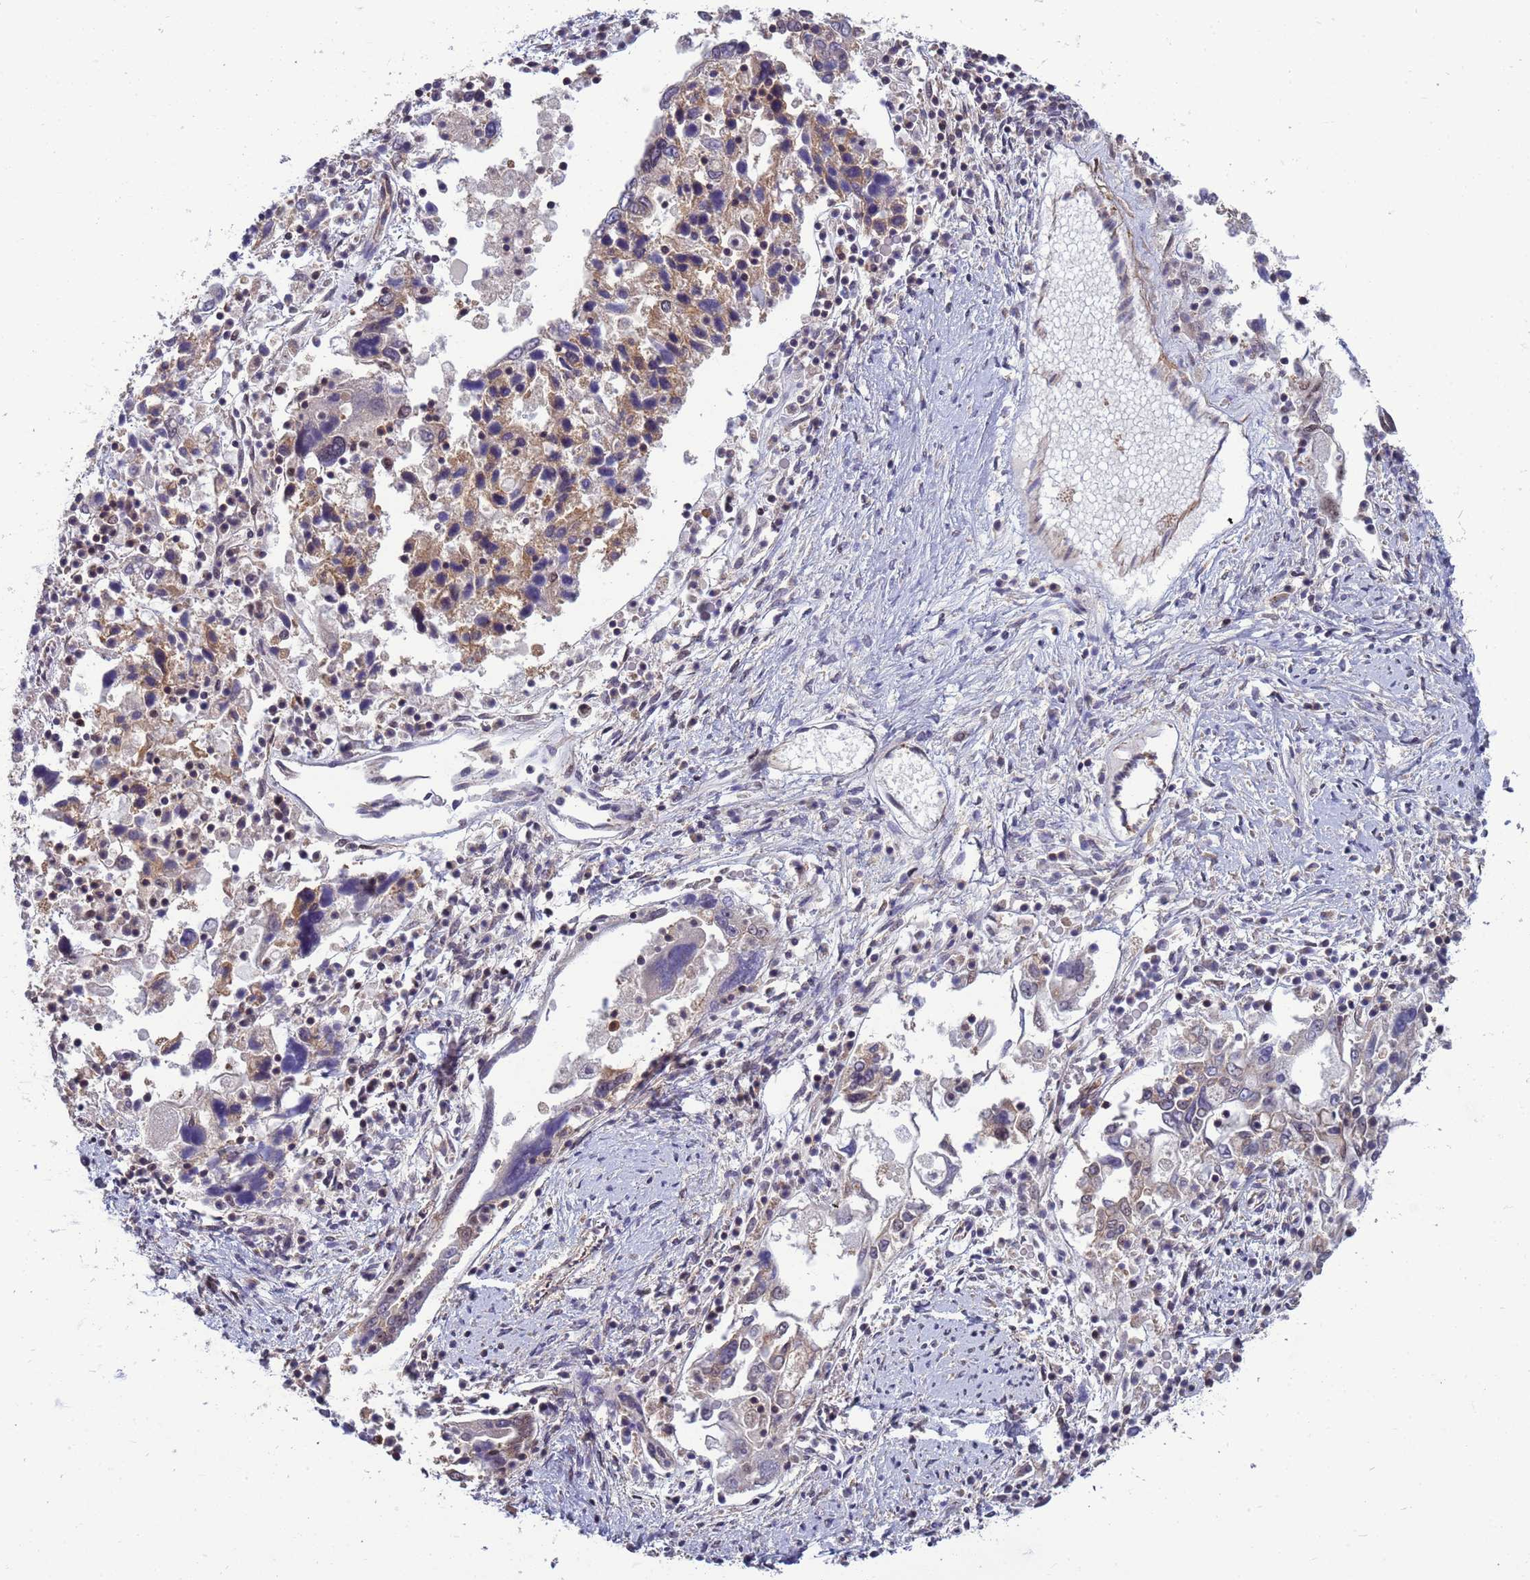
{"staining": {"intensity": "weak", "quantity": "<25%", "location": "nuclear"}, "tissue": "ovarian cancer", "cell_type": "Tumor cells", "image_type": "cancer", "snomed": [{"axis": "morphology", "description": "Carcinoma, endometroid"}, {"axis": "topography", "description": "Ovary"}], "caption": "Immunohistochemical staining of ovarian endometroid carcinoma displays no significant expression in tumor cells. Brightfield microscopy of IHC stained with DAB (3,3'-diaminobenzidine) (brown) and hematoxylin (blue), captured at high magnification.", "gene": "NSL1", "patient": {"sex": "female", "age": 62}}